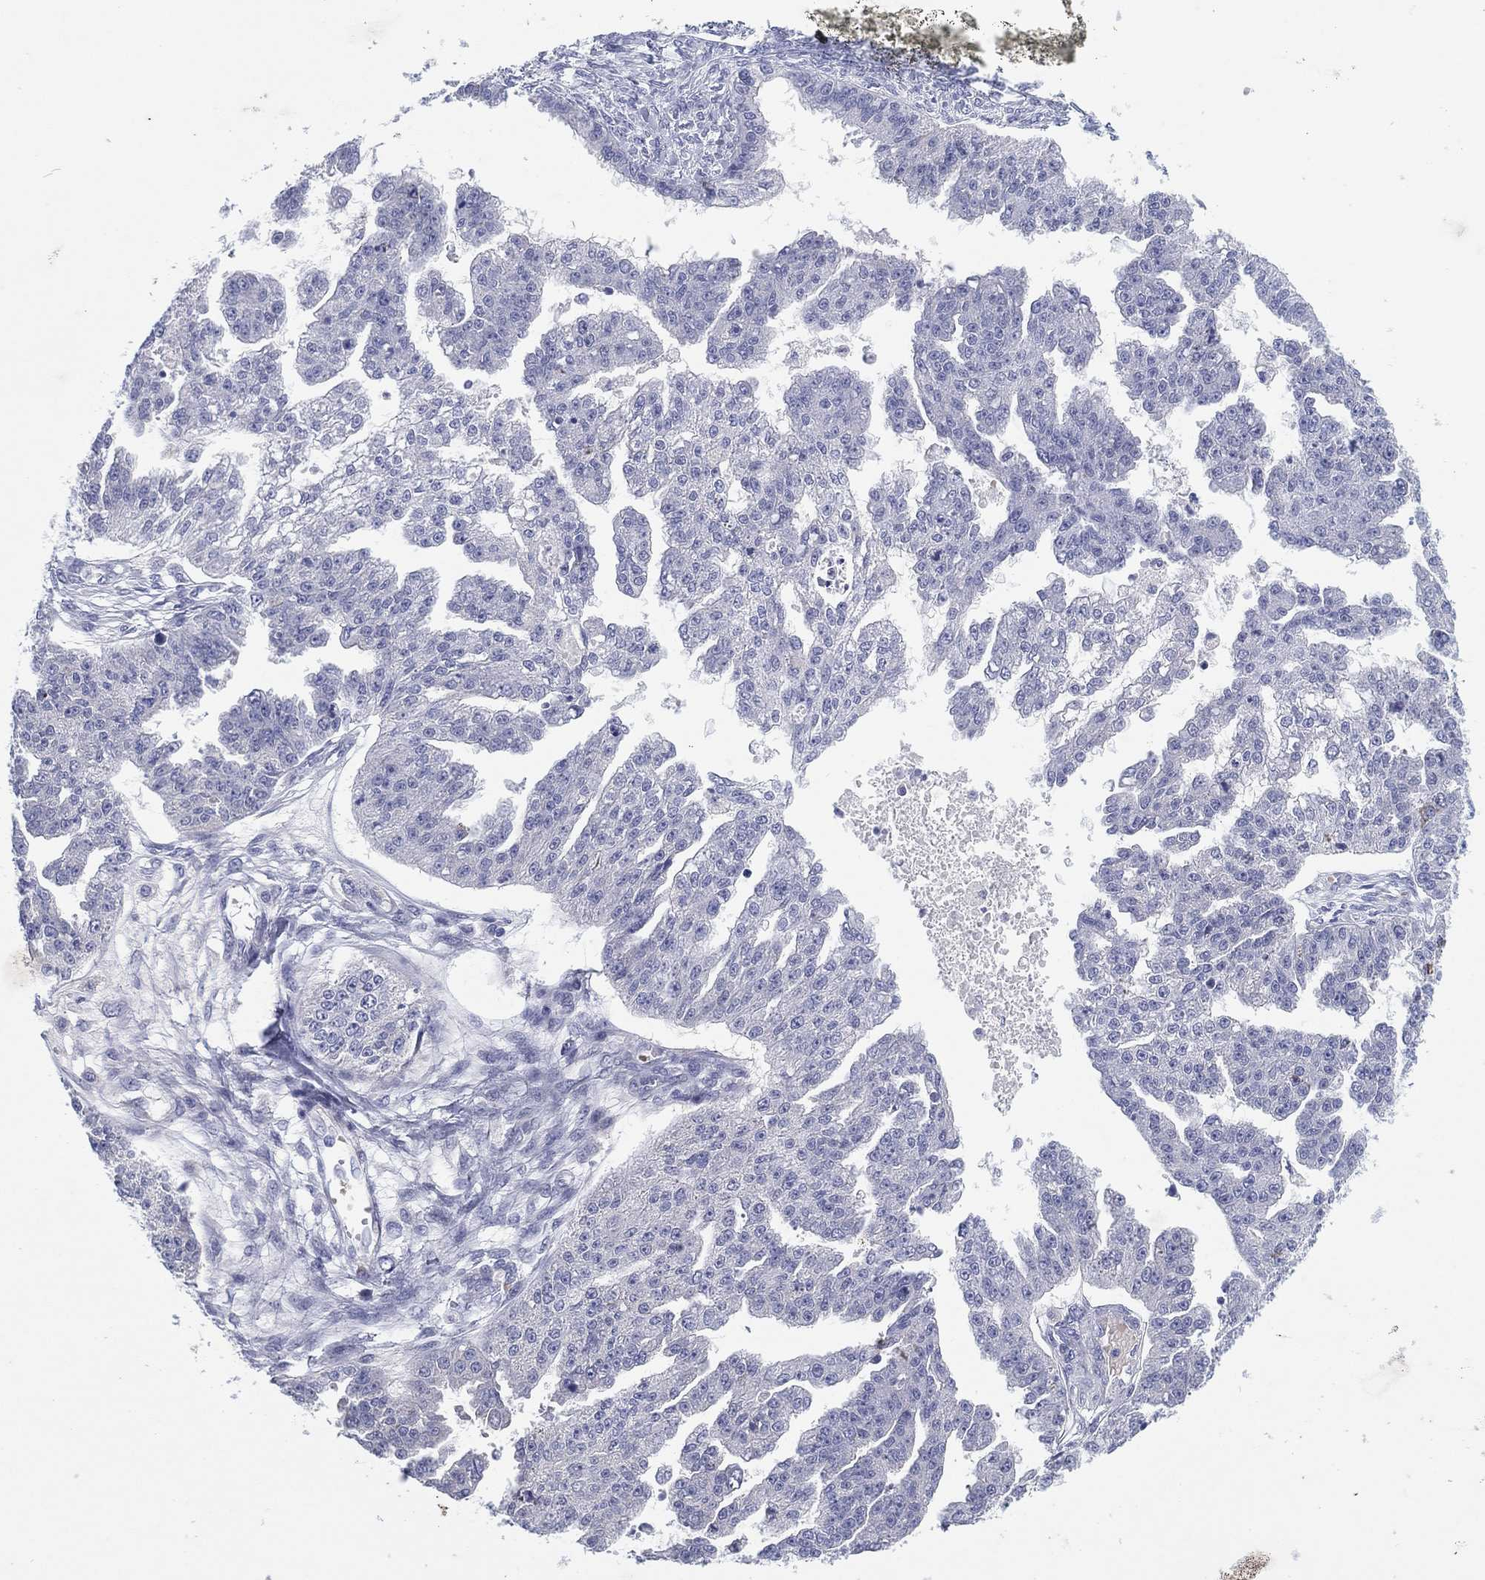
{"staining": {"intensity": "negative", "quantity": "none", "location": "none"}, "tissue": "ovarian cancer", "cell_type": "Tumor cells", "image_type": "cancer", "snomed": [{"axis": "morphology", "description": "Cystadenocarcinoma, serous, NOS"}, {"axis": "topography", "description": "Ovary"}], "caption": "Immunohistochemical staining of human ovarian cancer (serous cystadenocarcinoma) exhibits no significant staining in tumor cells.", "gene": "HEATR4", "patient": {"sex": "female", "age": 58}}